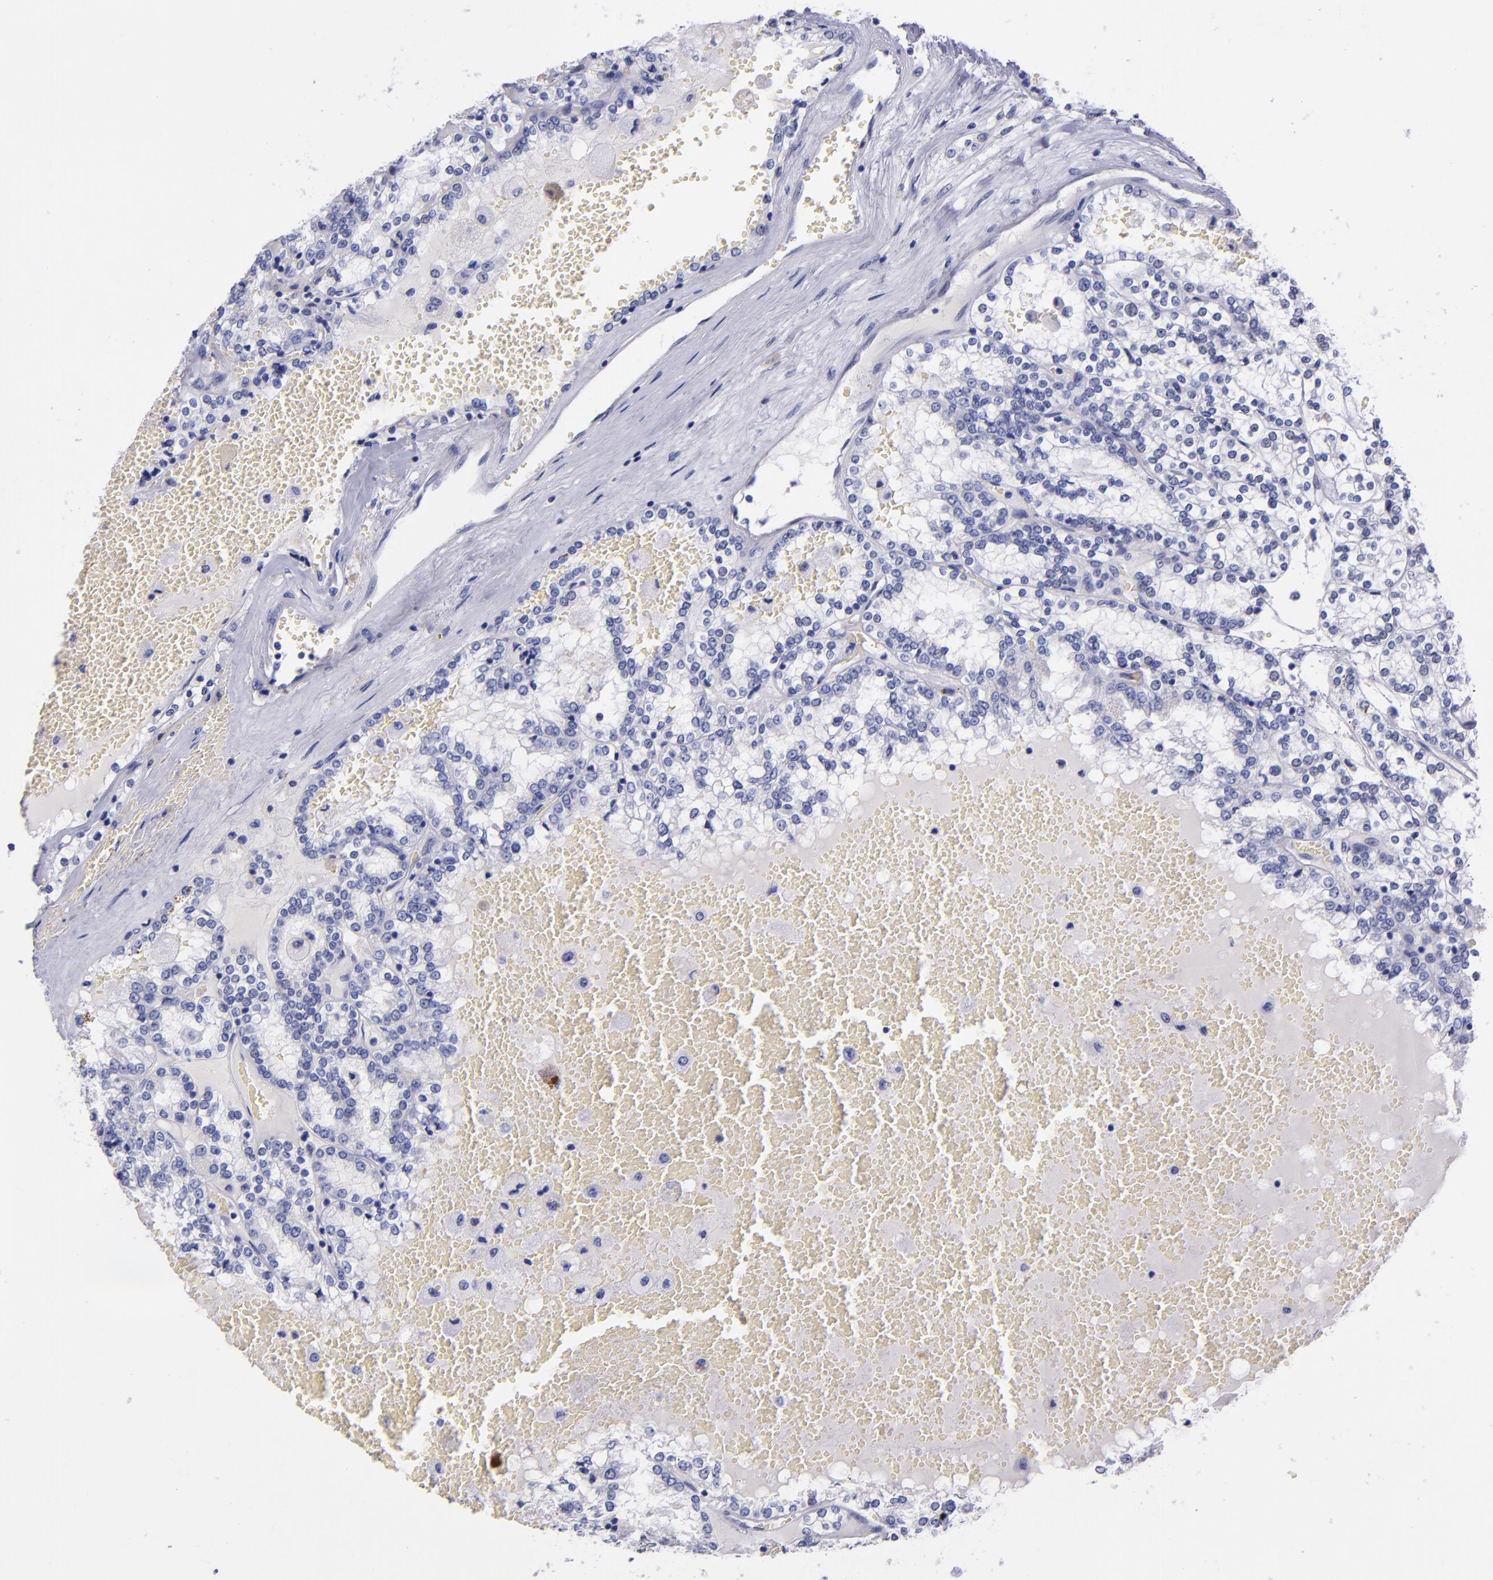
{"staining": {"intensity": "negative", "quantity": "none", "location": "none"}, "tissue": "renal cancer", "cell_type": "Tumor cells", "image_type": "cancer", "snomed": [{"axis": "morphology", "description": "Adenocarcinoma, NOS"}, {"axis": "topography", "description": "Kidney"}], "caption": "Image shows no protein expression in tumor cells of renal cancer (adenocarcinoma) tissue.", "gene": "SV2A", "patient": {"sex": "female", "age": 56}}